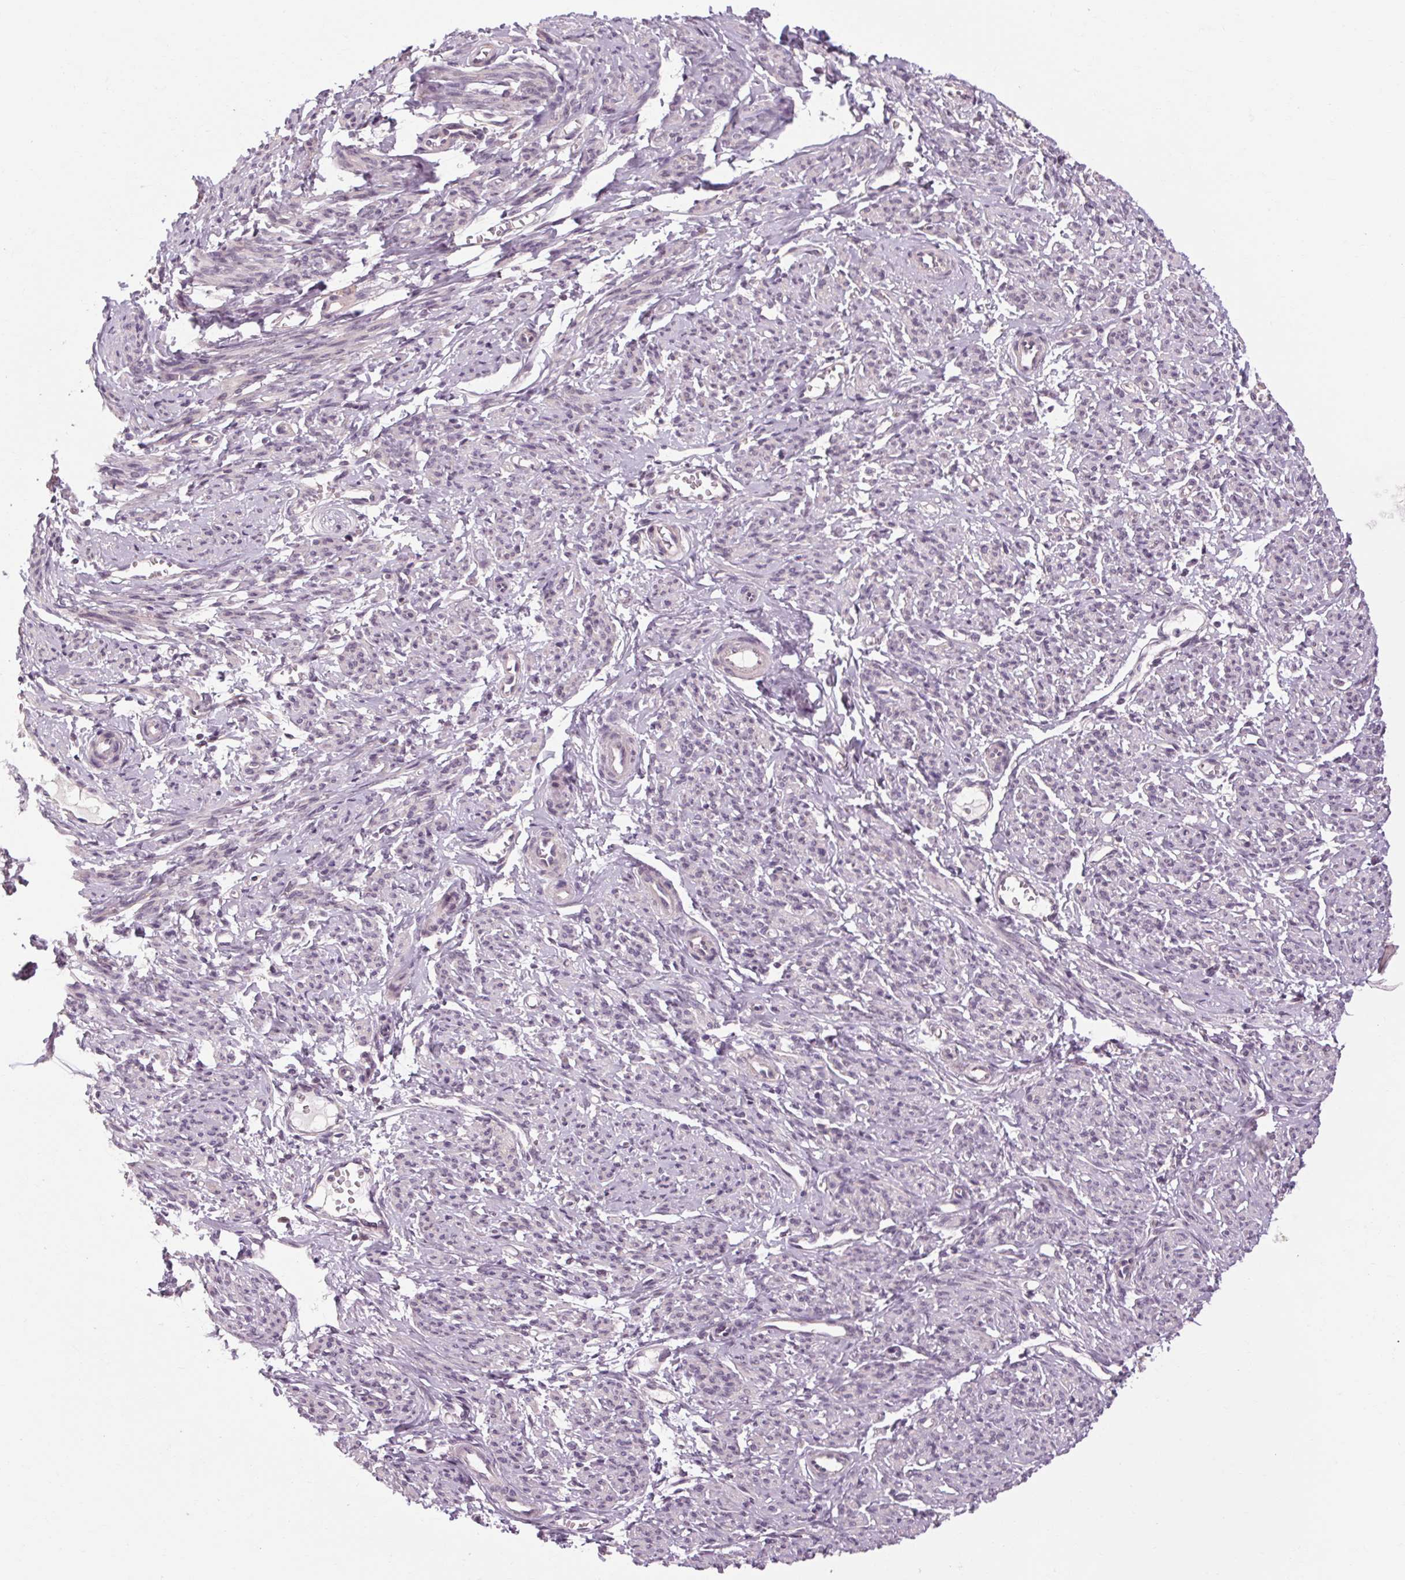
{"staining": {"intensity": "negative", "quantity": "none", "location": "none"}, "tissue": "smooth muscle", "cell_type": "Smooth muscle cells", "image_type": "normal", "snomed": [{"axis": "morphology", "description": "Normal tissue, NOS"}, {"axis": "topography", "description": "Smooth muscle"}], "caption": "Protein analysis of unremarkable smooth muscle exhibits no significant expression in smooth muscle cells. Brightfield microscopy of IHC stained with DAB (brown) and hematoxylin (blue), captured at high magnification.", "gene": "KLHL40", "patient": {"sex": "female", "age": 65}}